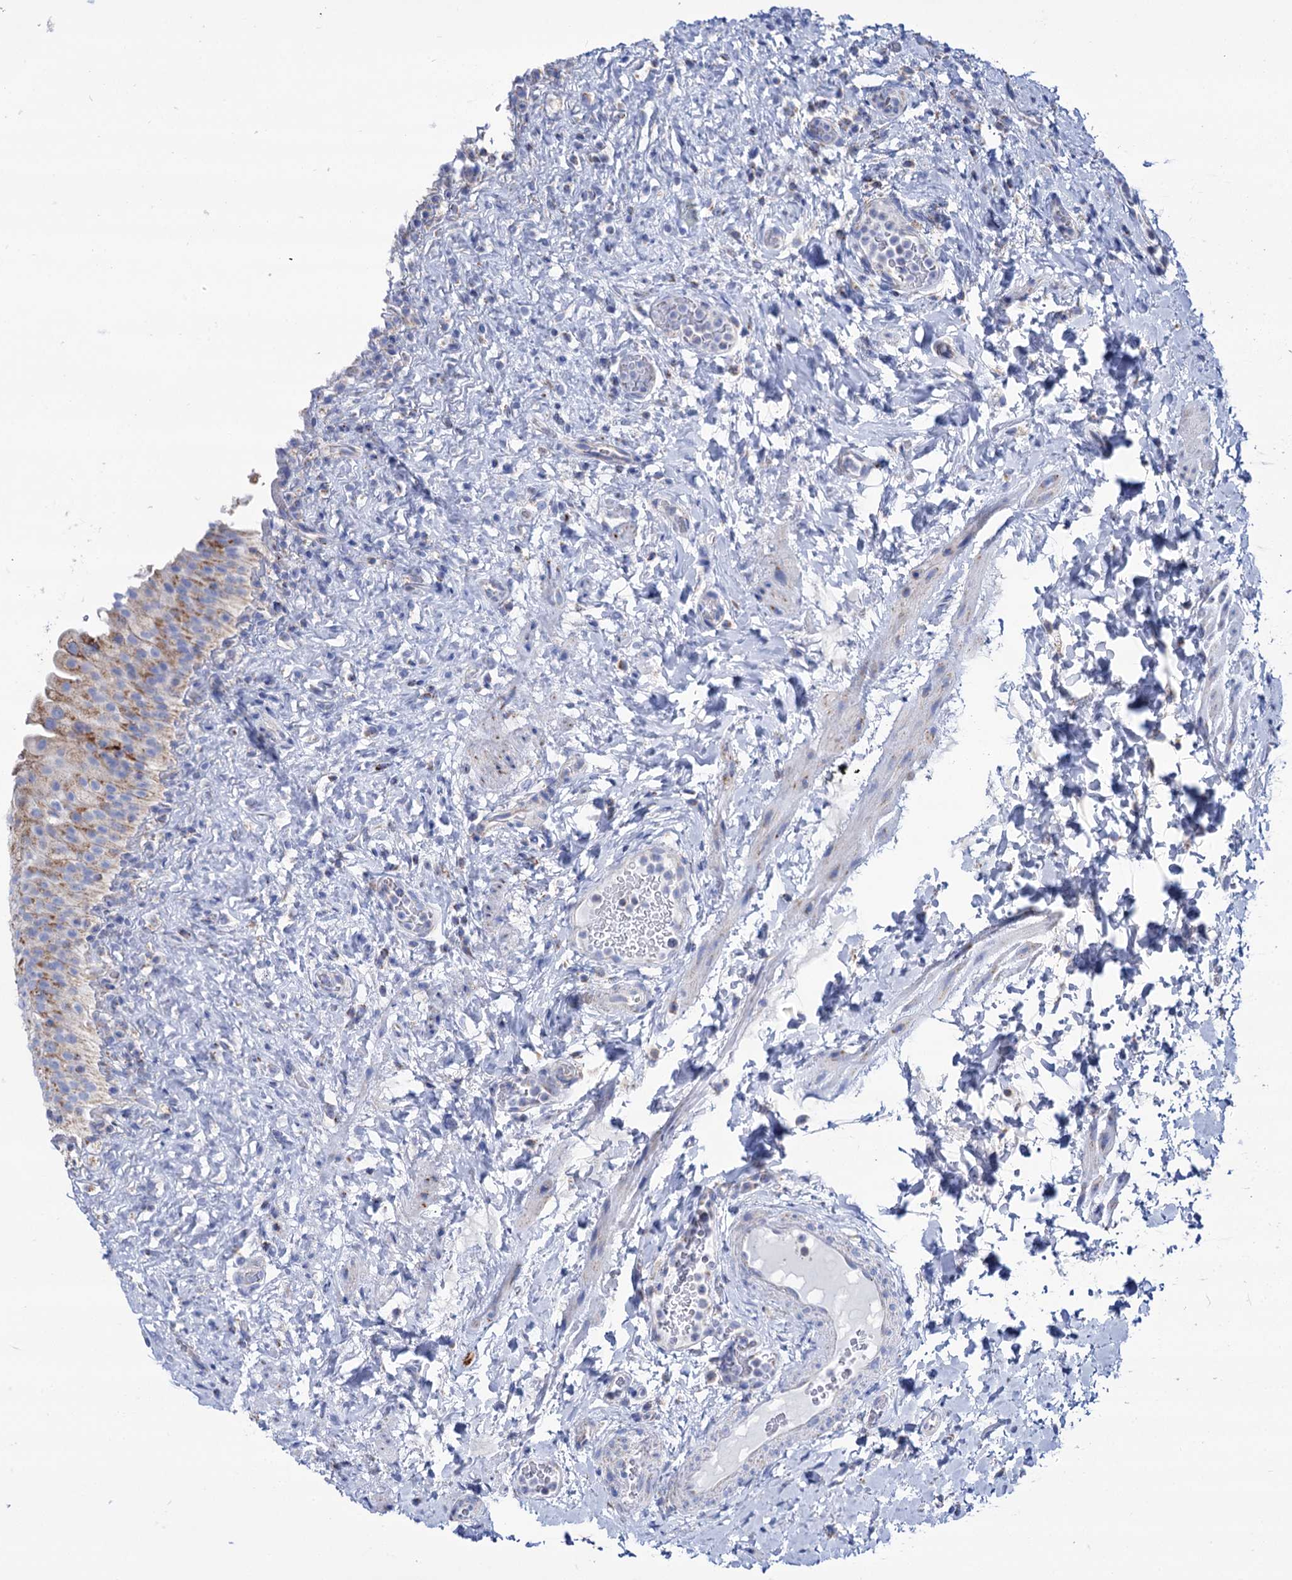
{"staining": {"intensity": "moderate", "quantity": ">75%", "location": "cytoplasmic/membranous"}, "tissue": "urinary bladder", "cell_type": "Urothelial cells", "image_type": "normal", "snomed": [{"axis": "morphology", "description": "Normal tissue, NOS"}, {"axis": "topography", "description": "Urinary bladder"}], "caption": "The image shows immunohistochemical staining of normal urinary bladder. There is moderate cytoplasmic/membranous positivity is present in approximately >75% of urothelial cells.", "gene": "UBASH3B", "patient": {"sex": "female", "age": 27}}